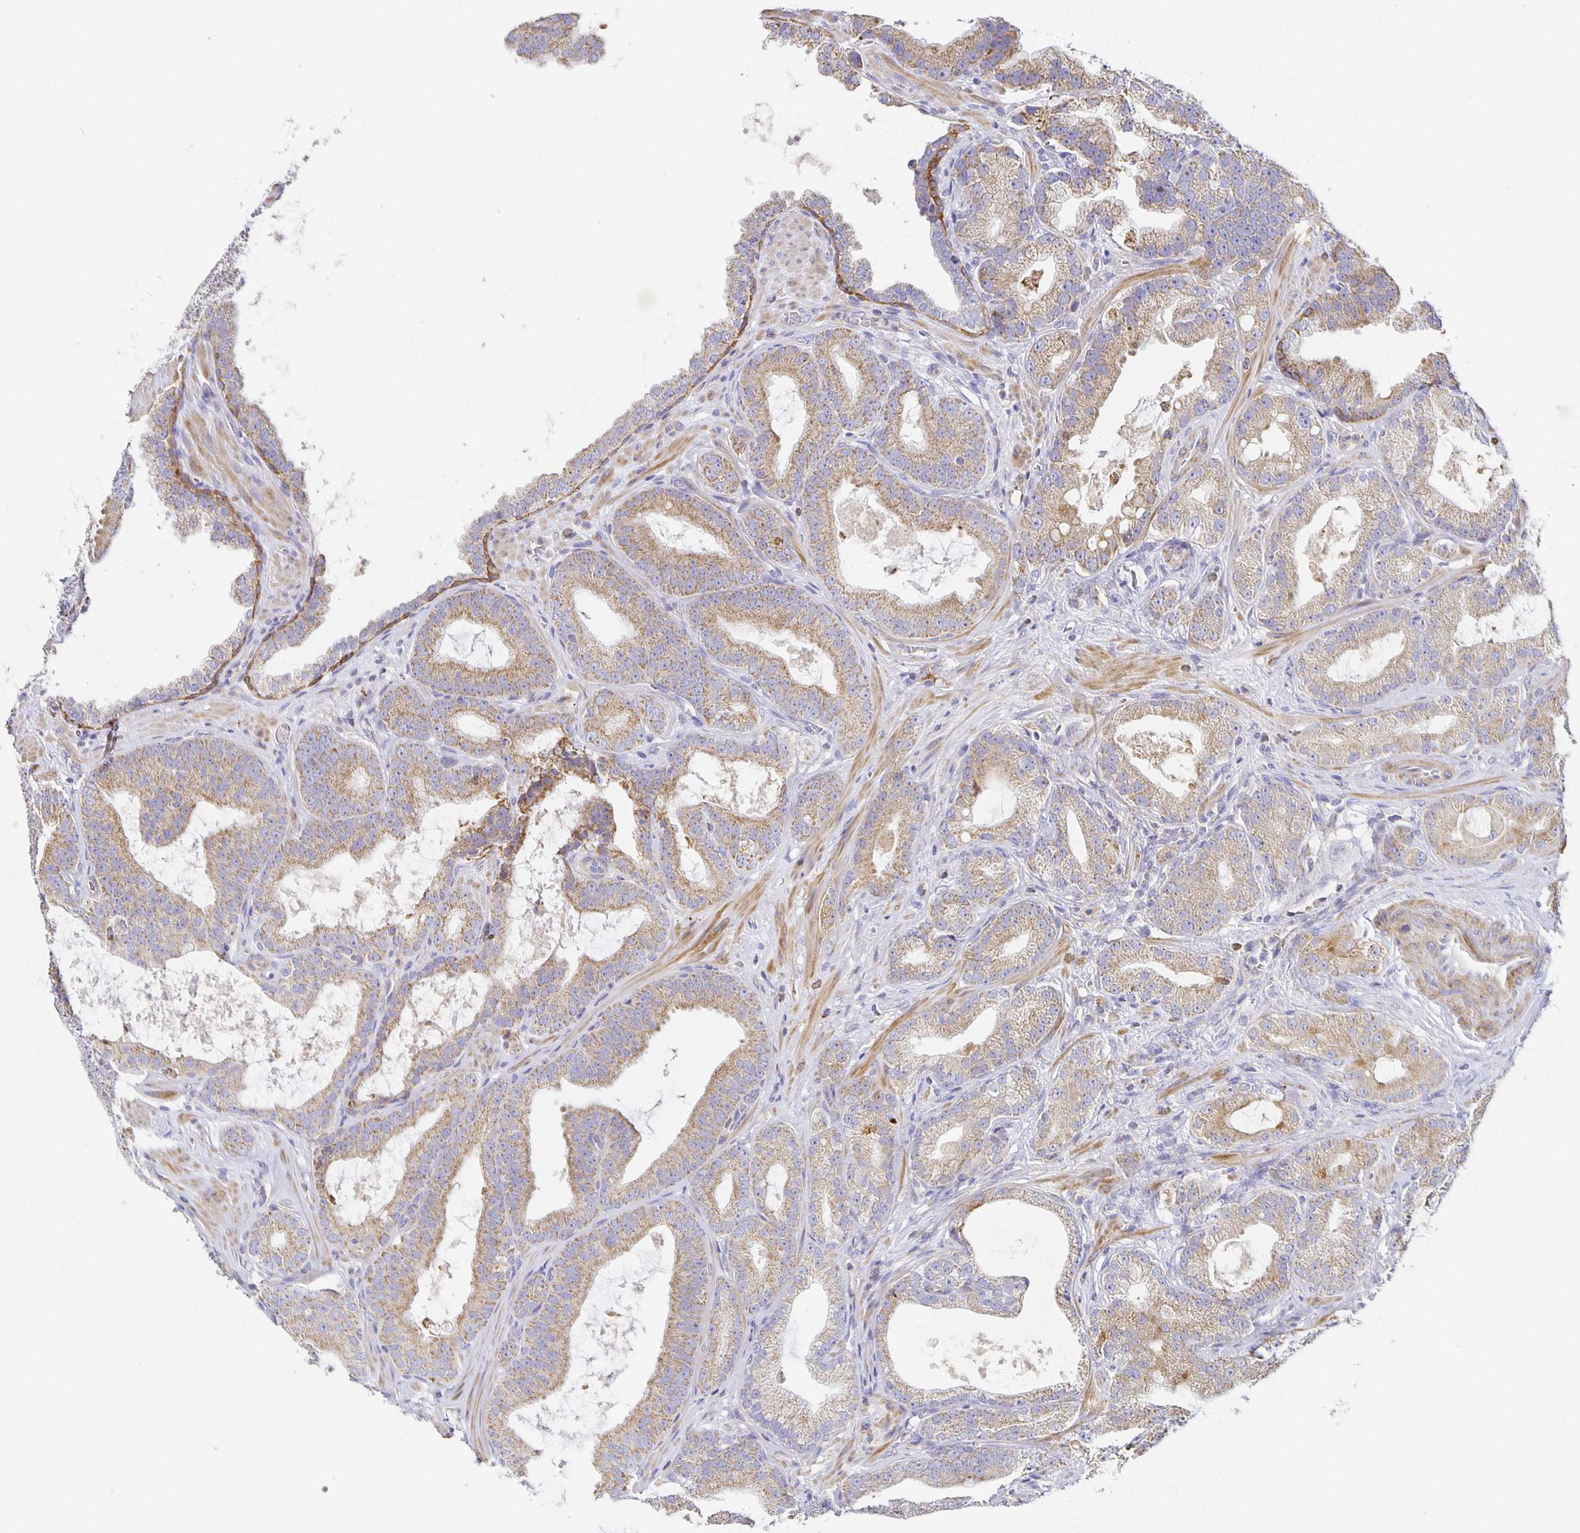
{"staining": {"intensity": "moderate", "quantity": ">75%", "location": "cytoplasmic/membranous"}, "tissue": "prostate cancer", "cell_type": "Tumor cells", "image_type": "cancer", "snomed": [{"axis": "morphology", "description": "Adenocarcinoma, High grade"}, {"axis": "topography", "description": "Prostate"}], "caption": "This is a photomicrograph of immunohistochemistry staining of prostate cancer (high-grade adenocarcinoma), which shows moderate expression in the cytoplasmic/membranous of tumor cells.", "gene": "FLRT3", "patient": {"sex": "male", "age": 65}}